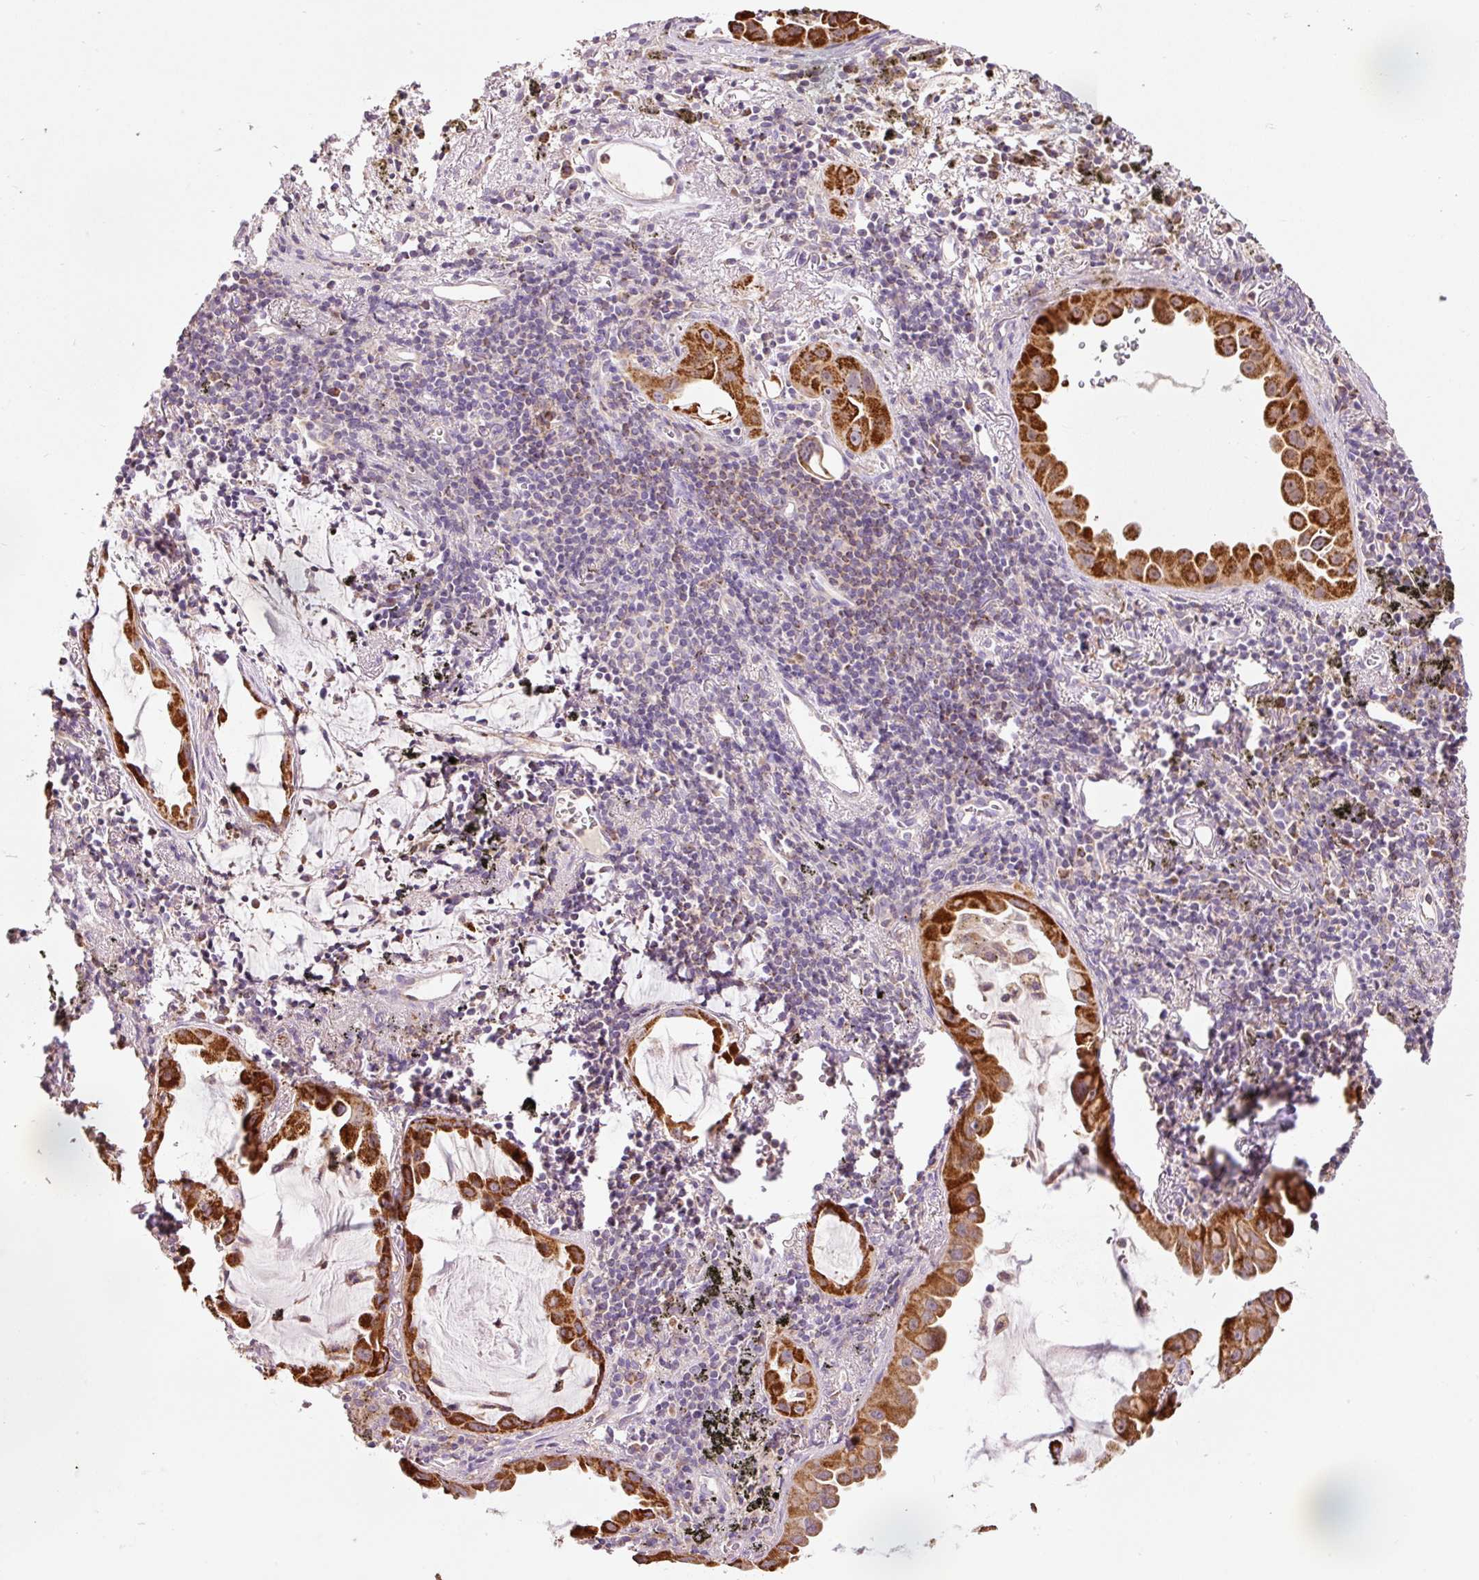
{"staining": {"intensity": "strong", "quantity": ">75%", "location": "cytoplasmic/membranous"}, "tissue": "lung cancer", "cell_type": "Tumor cells", "image_type": "cancer", "snomed": [{"axis": "morphology", "description": "Adenocarcinoma, NOS"}, {"axis": "topography", "description": "Lung"}], "caption": "Human lung cancer (adenocarcinoma) stained with a protein marker reveals strong staining in tumor cells.", "gene": "PRDX5", "patient": {"sex": "male", "age": 68}}